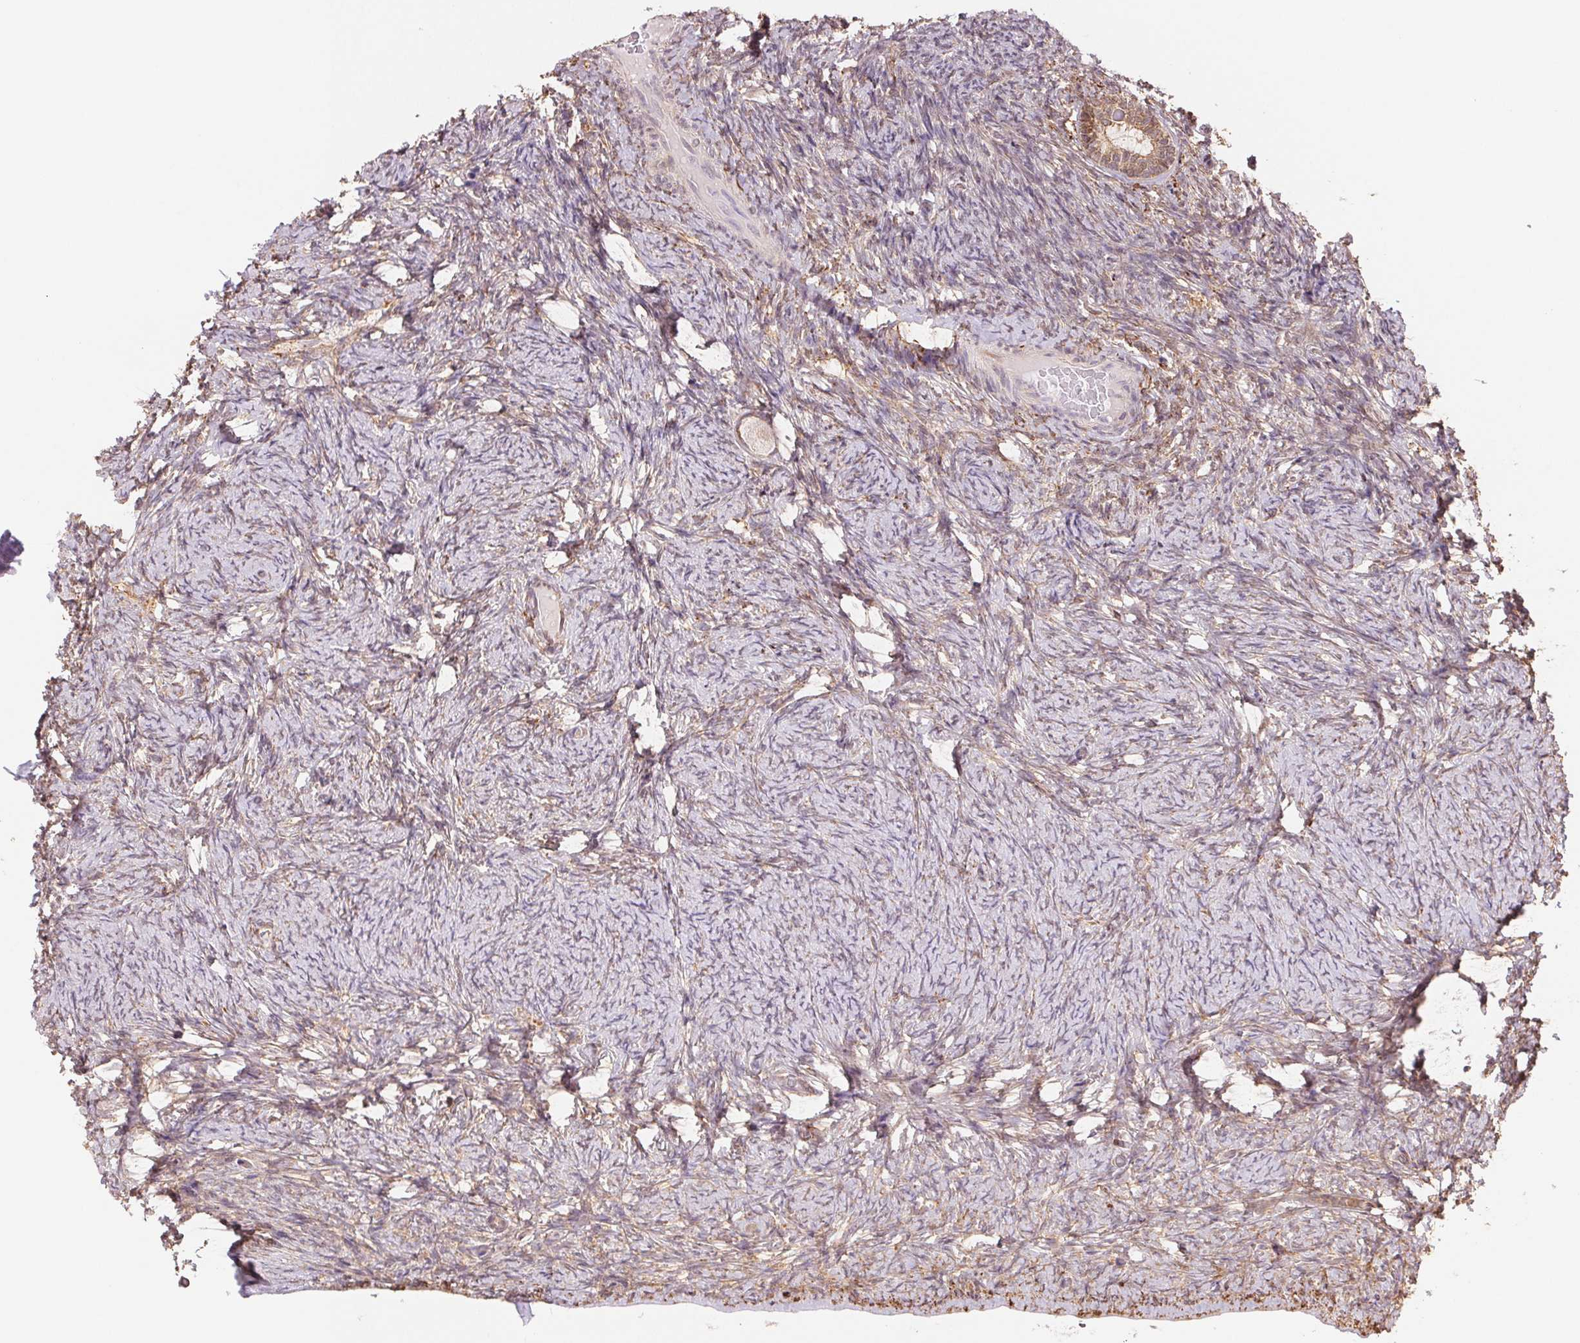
{"staining": {"intensity": "weak", "quantity": ">75%", "location": "cytoplasmic/membranous"}, "tissue": "ovary", "cell_type": "Follicle cells", "image_type": "normal", "snomed": [{"axis": "morphology", "description": "Normal tissue, NOS"}, {"axis": "topography", "description": "Ovary"}], "caption": "DAB (3,3'-diaminobenzidine) immunohistochemical staining of normal human ovary demonstrates weak cytoplasmic/membranous protein staining in about >75% of follicle cells. Immunohistochemistry stains the protein in brown and the nuclei are stained blue.", "gene": "FKBP10", "patient": {"sex": "female", "age": 34}}